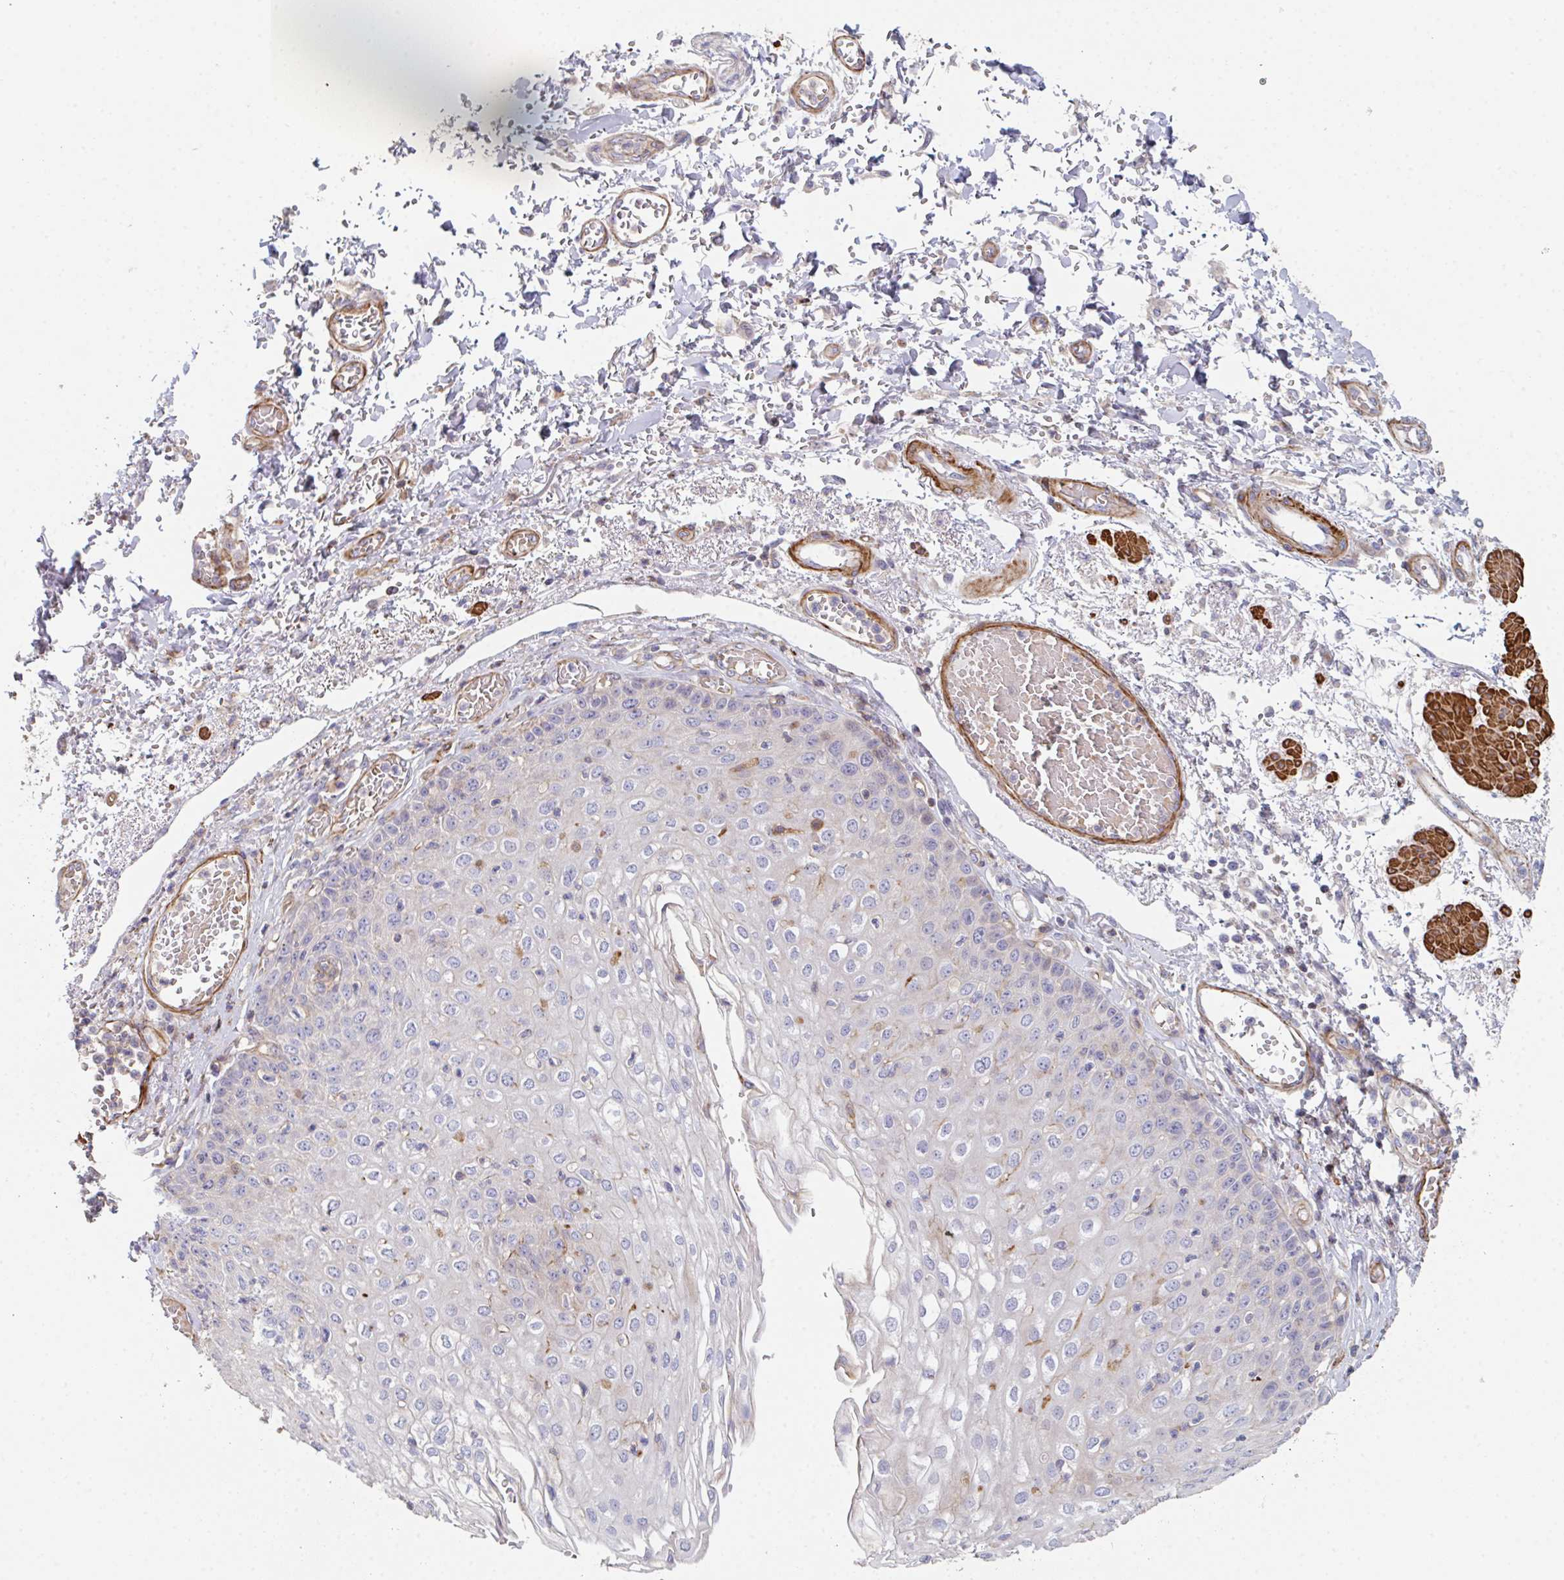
{"staining": {"intensity": "negative", "quantity": "none", "location": "none"}, "tissue": "esophagus", "cell_type": "Squamous epithelial cells", "image_type": "normal", "snomed": [{"axis": "morphology", "description": "Normal tissue, NOS"}, {"axis": "morphology", "description": "Adenocarcinoma, NOS"}, {"axis": "topography", "description": "Esophagus"}], "caption": "DAB (3,3'-diaminobenzidine) immunohistochemical staining of unremarkable esophagus demonstrates no significant positivity in squamous epithelial cells. Brightfield microscopy of IHC stained with DAB (brown) and hematoxylin (blue), captured at high magnification.", "gene": "FZD2", "patient": {"sex": "male", "age": 81}}